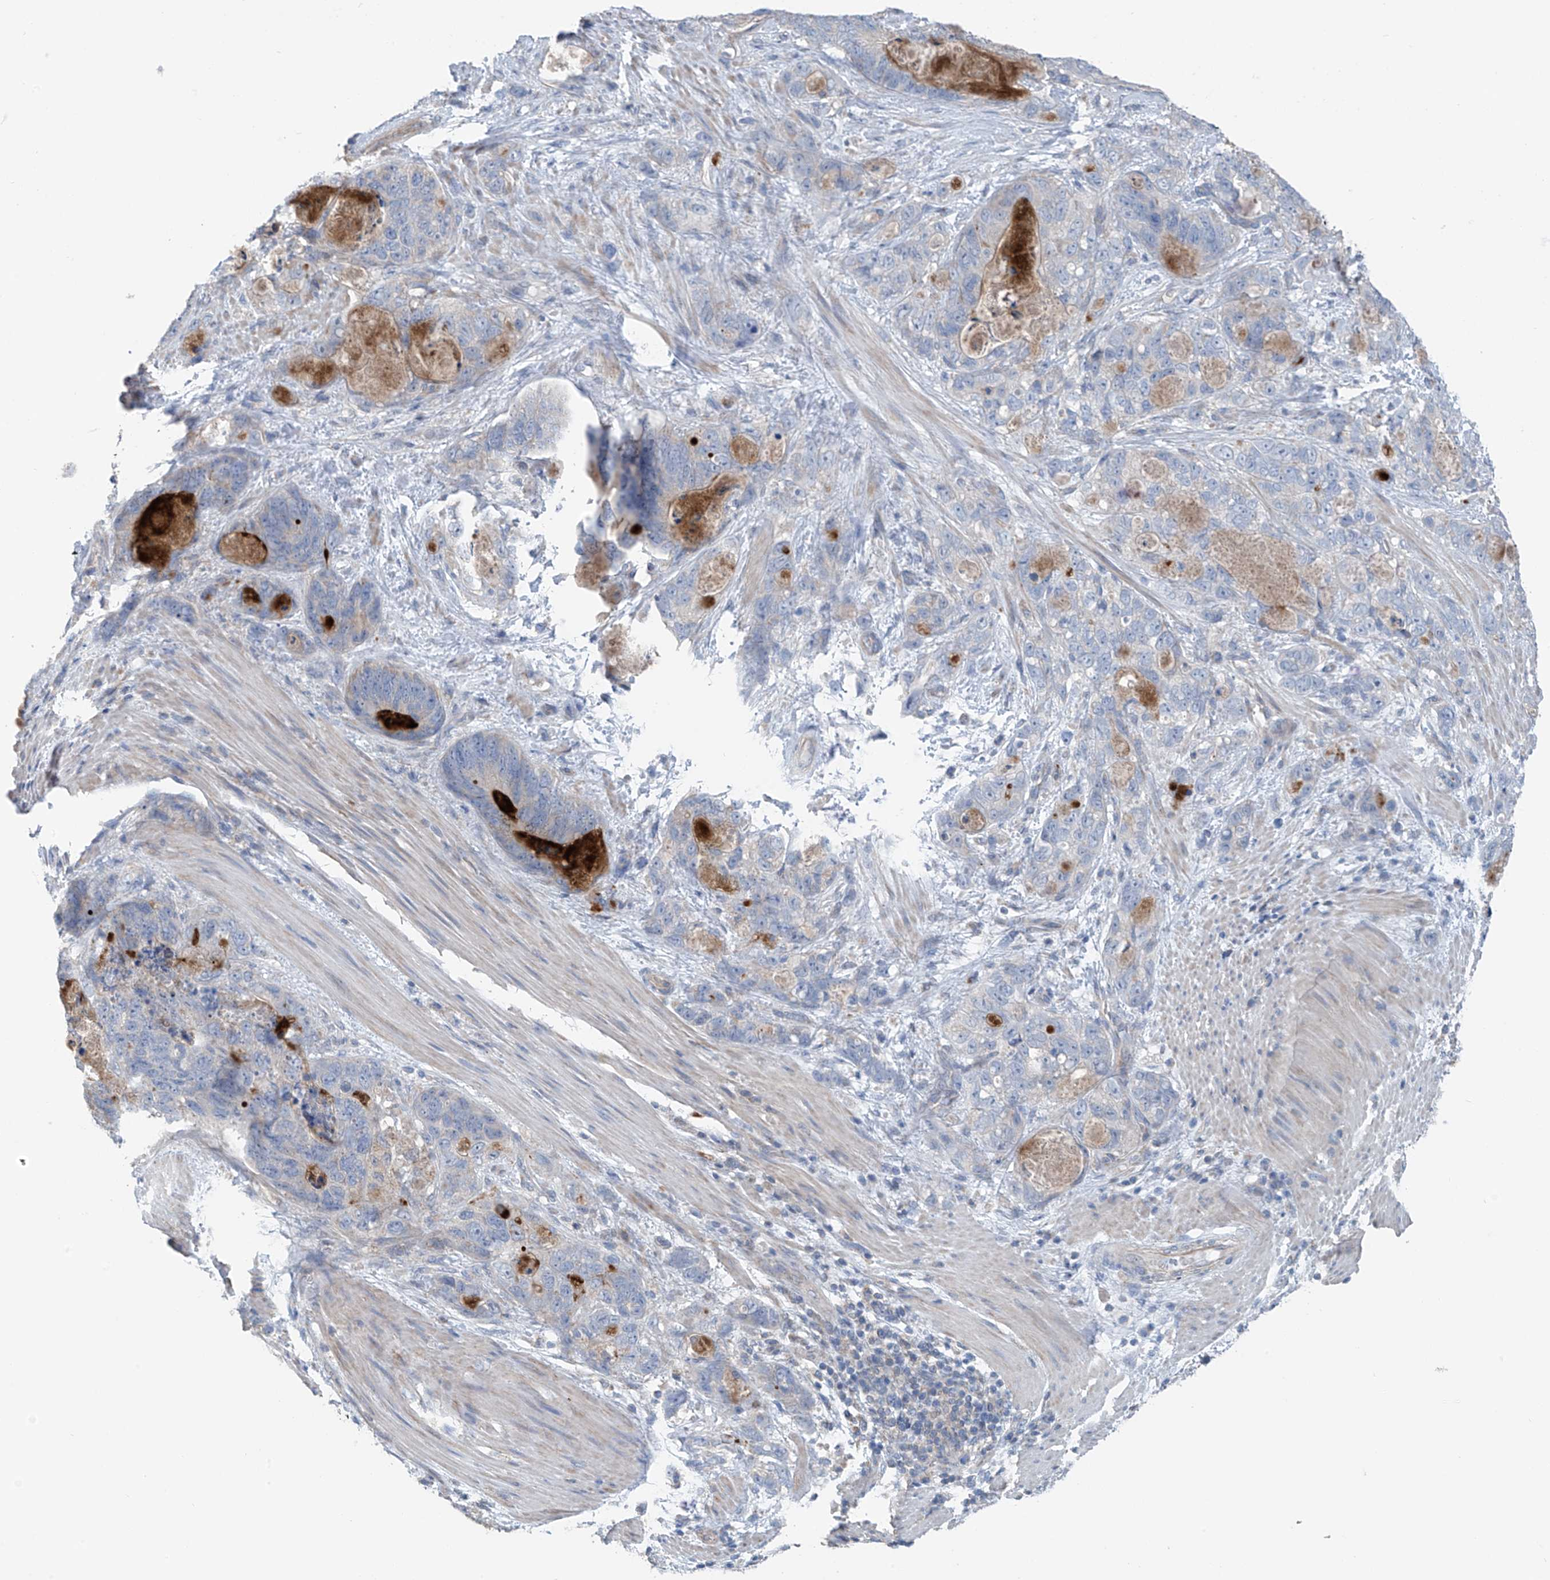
{"staining": {"intensity": "negative", "quantity": "none", "location": "none"}, "tissue": "stomach cancer", "cell_type": "Tumor cells", "image_type": "cancer", "snomed": [{"axis": "morphology", "description": "Normal tissue, NOS"}, {"axis": "morphology", "description": "Adenocarcinoma, NOS"}, {"axis": "topography", "description": "Stomach"}], "caption": "Stomach cancer (adenocarcinoma) was stained to show a protein in brown. There is no significant expression in tumor cells.", "gene": "SYN3", "patient": {"sex": "female", "age": 89}}